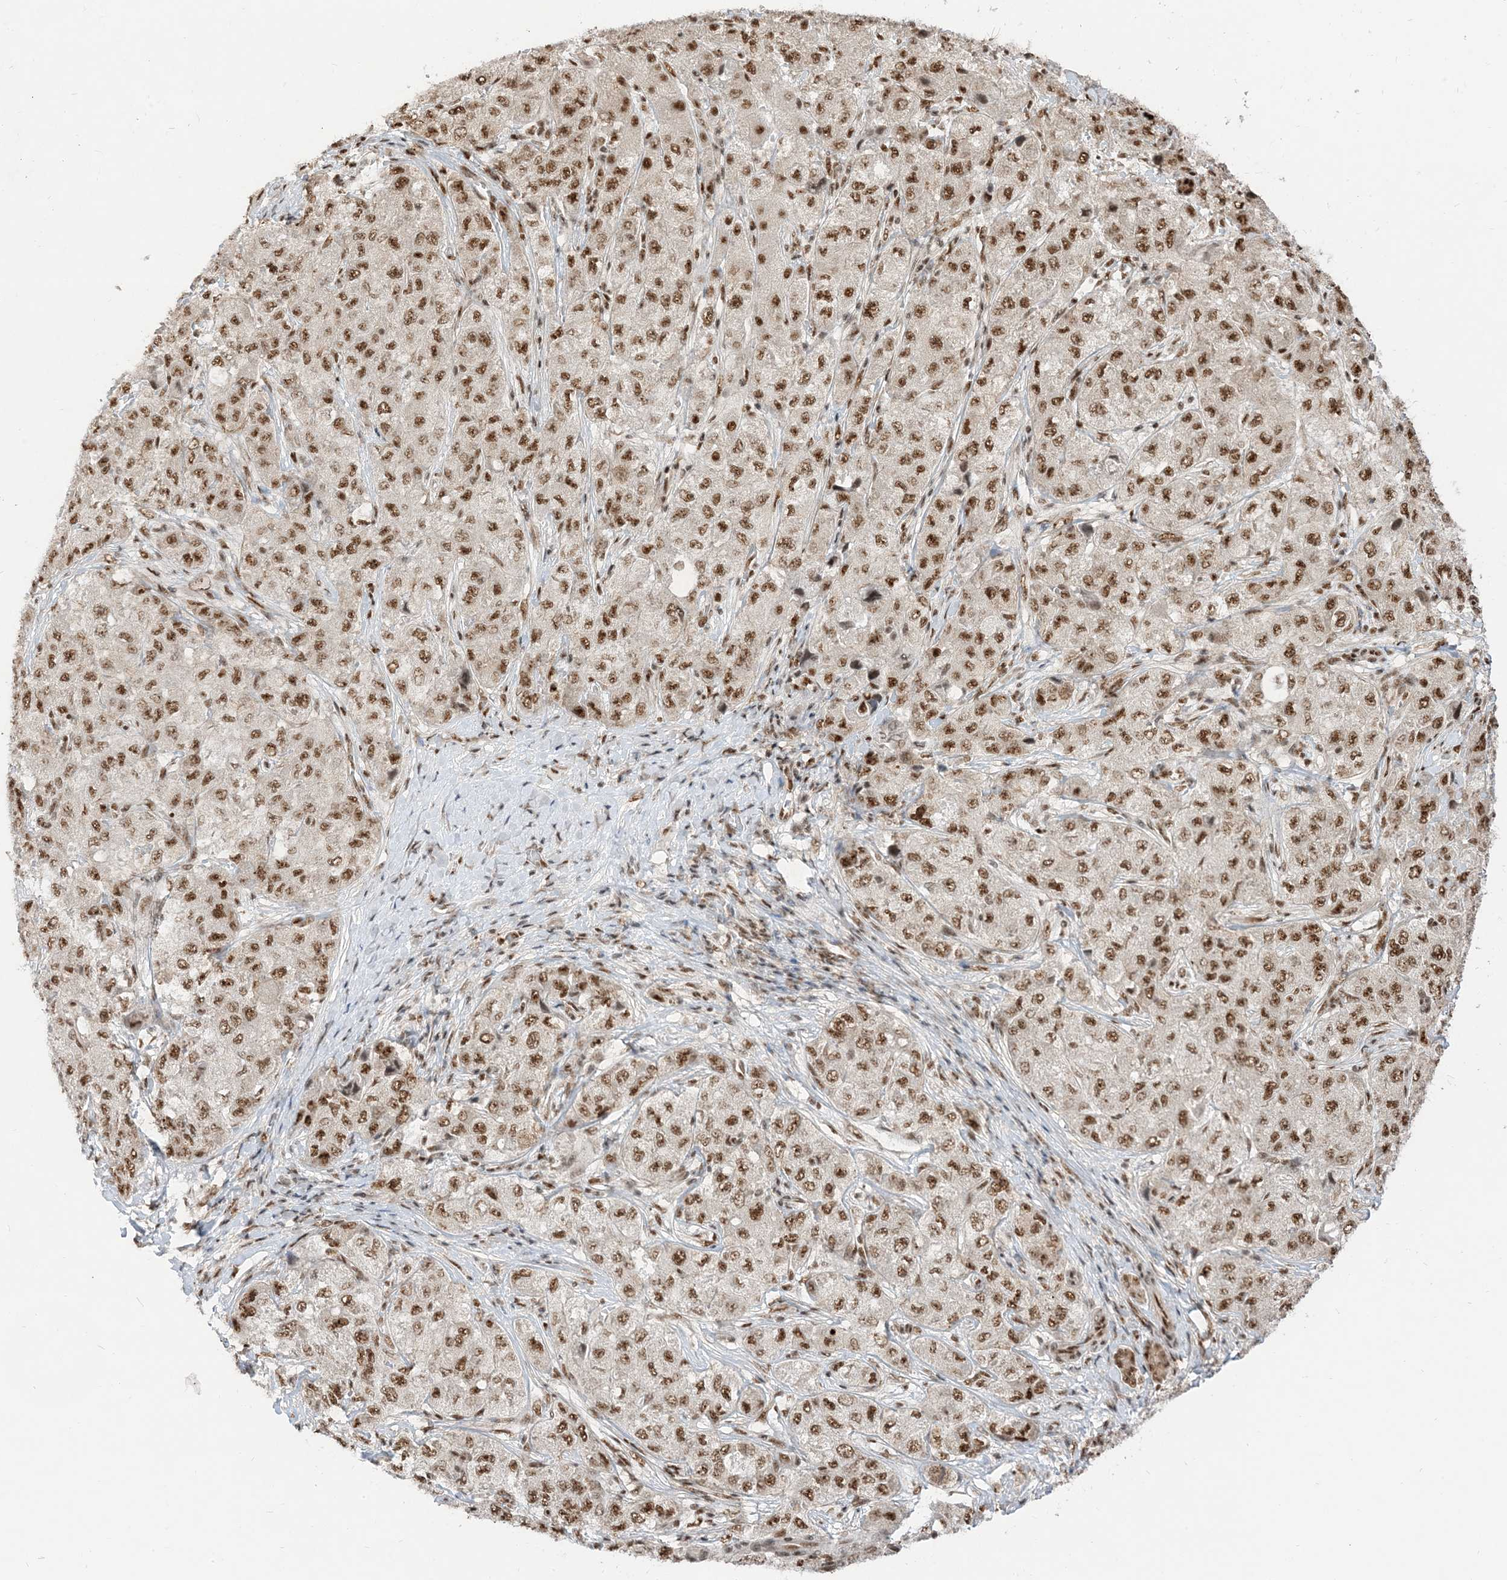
{"staining": {"intensity": "strong", "quantity": ">75%", "location": "nuclear"}, "tissue": "liver cancer", "cell_type": "Tumor cells", "image_type": "cancer", "snomed": [{"axis": "morphology", "description": "Carcinoma, Hepatocellular, NOS"}, {"axis": "topography", "description": "Liver"}], "caption": "DAB (3,3'-diaminobenzidine) immunohistochemical staining of human liver hepatocellular carcinoma exhibits strong nuclear protein staining in about >75% of tumor cells. Immunohistochemistry (ihc) stains the protein in brown and the nuclei are stained blue.", "gene": "ARGLU1", "patient": {"sex": "male", "age": 80}}